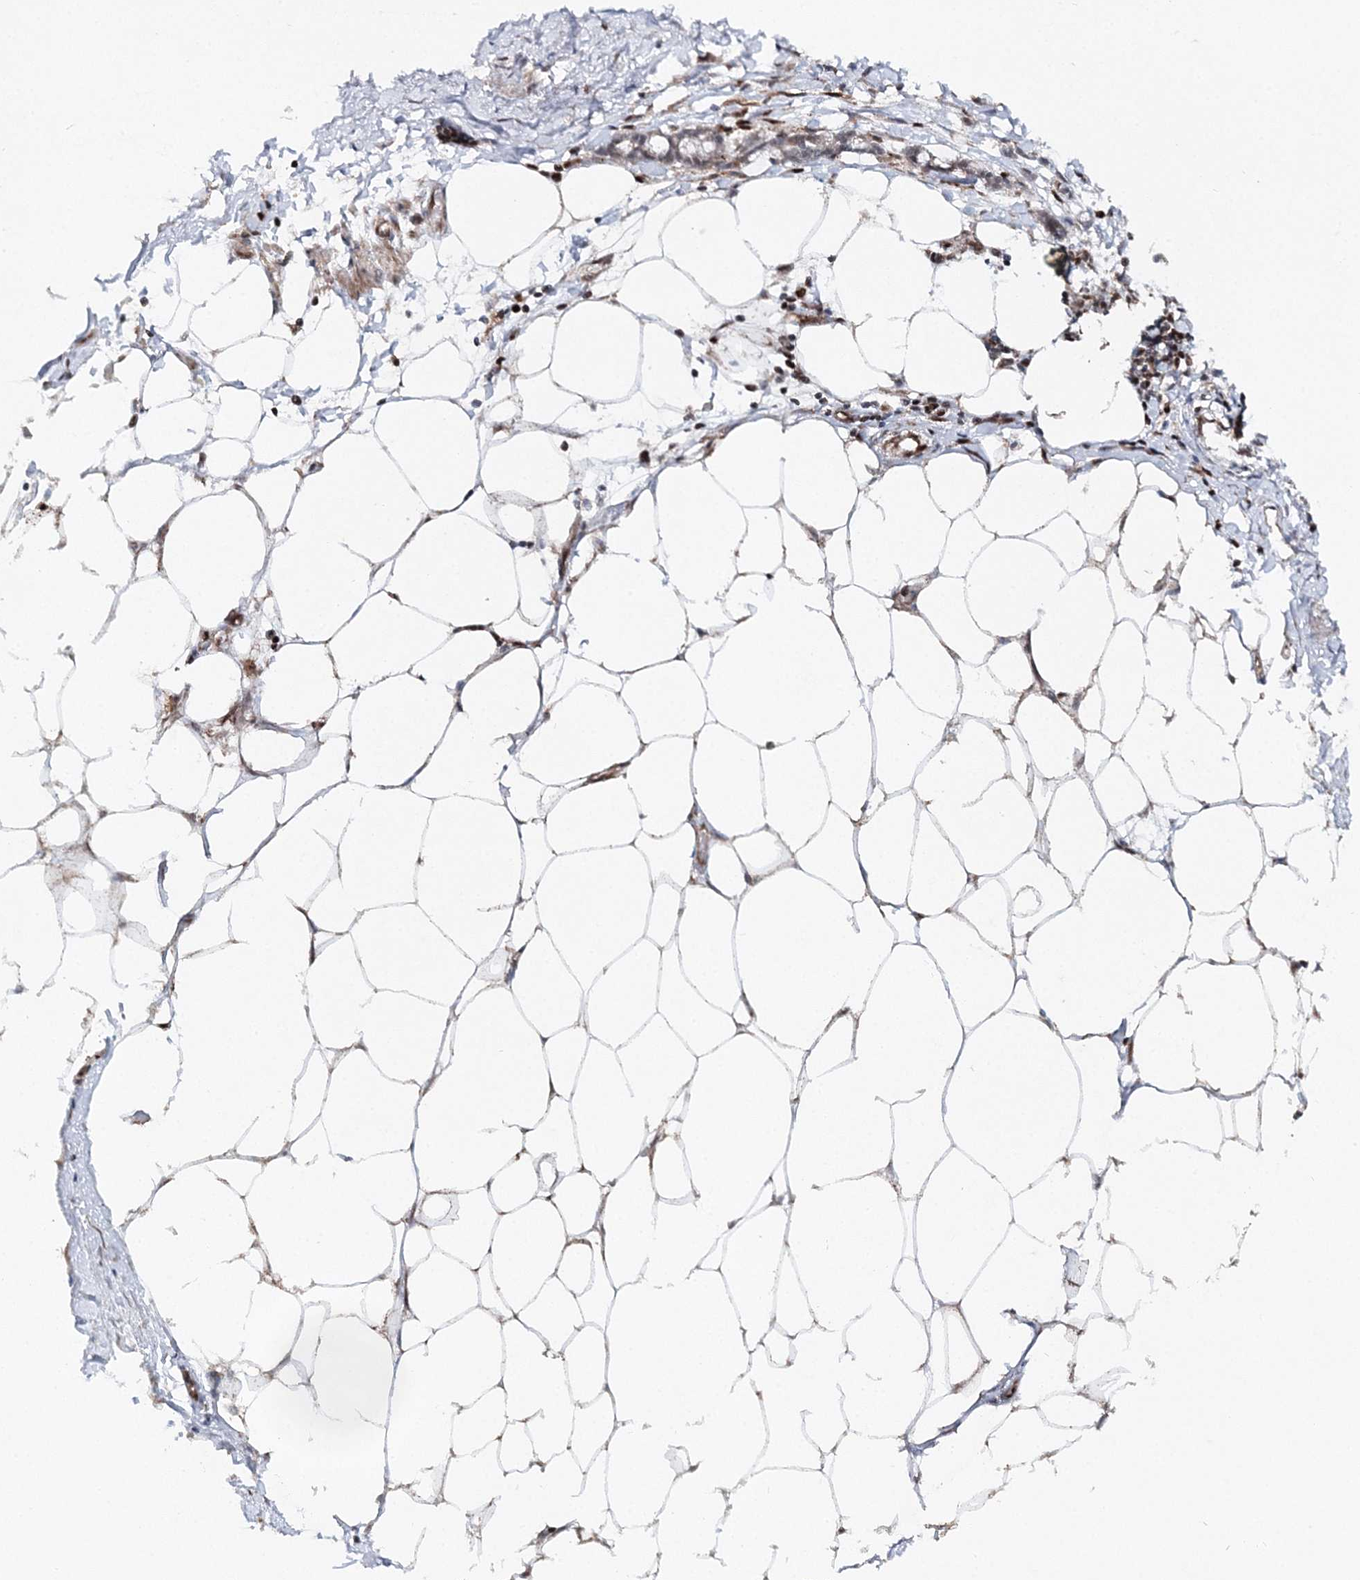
{"staining": {"intensity": "negative", "quantity": "none", "location": "none"}, "tissue": "adipose tissue", "cell_type": "Adipocytes", "image_type": "normal", "snomed": [{"axis": "morphology", "description": "Normal tissue, NOS"}, {"axis": "morphology", "description": "Adenocarcinoma, NOS"}, {"axis": "topography", "description": "Colon"}, {"axis": "topography", "description": "Peripheral nerve tissue"}], "caption": "The immunohistochemistry histopathology image has no significant positivity in adipocytes of adipose tissue. (Stains: DAB immunohistochemistry with hematoxylin counter stain, Microscopy: brightfield microscopy at high magnification).", "gene": "RAB11FIP2", "patient": {"sex": "male", "age": 14}}